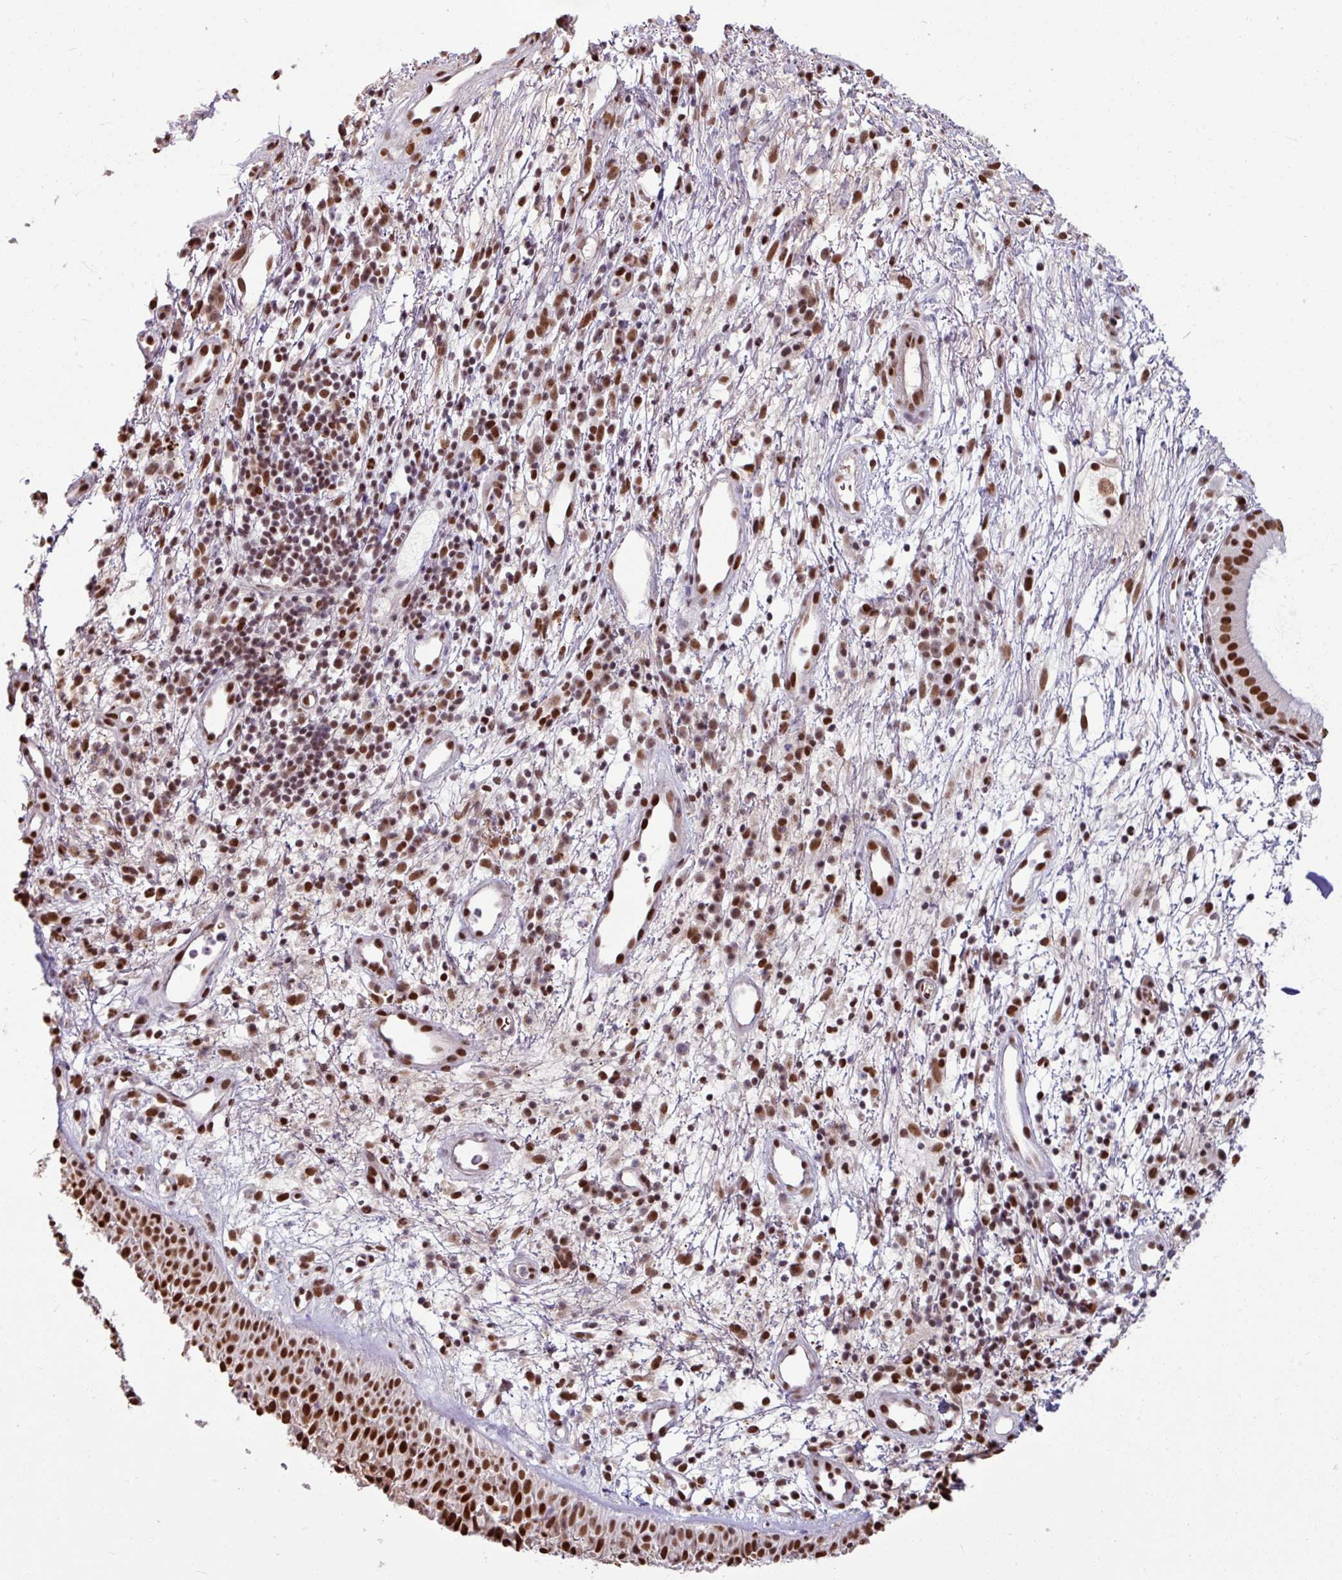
{"staining": {"intensity": "strong", "quantity": ">75%", "location": "nuclear"}, "tissue": "nasopharynx", "cell_type": "Respiratory epithelial cells", "image_type": "normal", "snomed": [{"axis": "morphology", "description": "Normal tissue, NOS"}, {"axis": "topography", "description": "Cartilage tissue"}, {"axis": "topography", "description": "Nasopharynx"}, {"axis": "topography", "description": "Thyroid gland"}], "caption": "Immunohistochemical staining of unremarkable human nasopharynx shows strong nuclear protein positivity in approximately >75% of respiratory epithelial cells.", "gene": "TDG", "patient": {"sex": "male", "age": 63}}